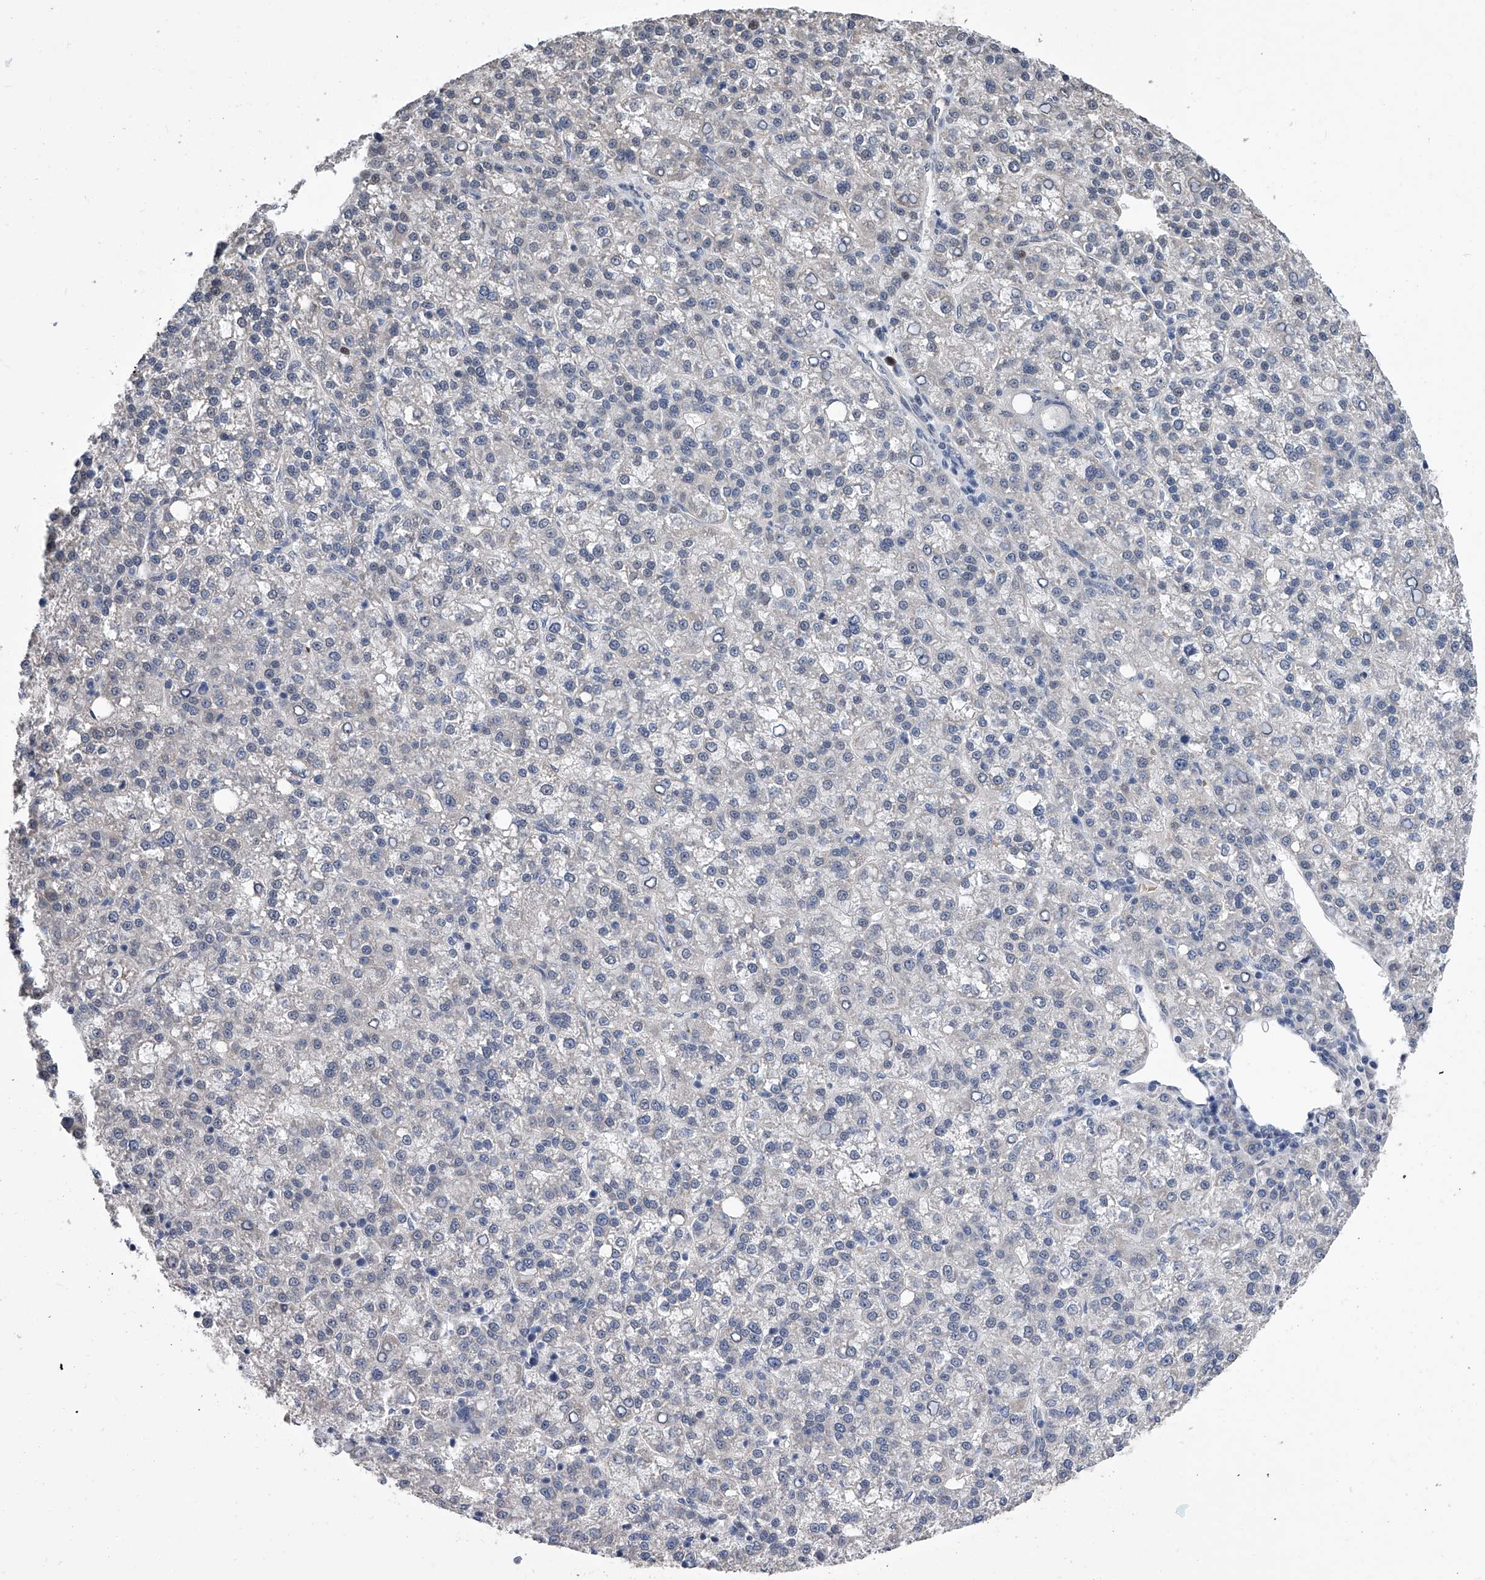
{"staining": {"intensity": "negative", "quantity": "none", "location": "none"}, "tissue": "liver cancer", "cell_type": "Tumor cells", "image_type": "cancer", "snomed": [{"axis": "morphology", "description": "Carcinoma, Hepatocellular, NOS"}, {"axis": "topography", "description": "Liver"}], "caption": "Histopathology image shows no protein positivity in tumor cells of liver cancer tissue.", "gene": "ZNF426", "patient": {"sex": "female", "age": 58}}